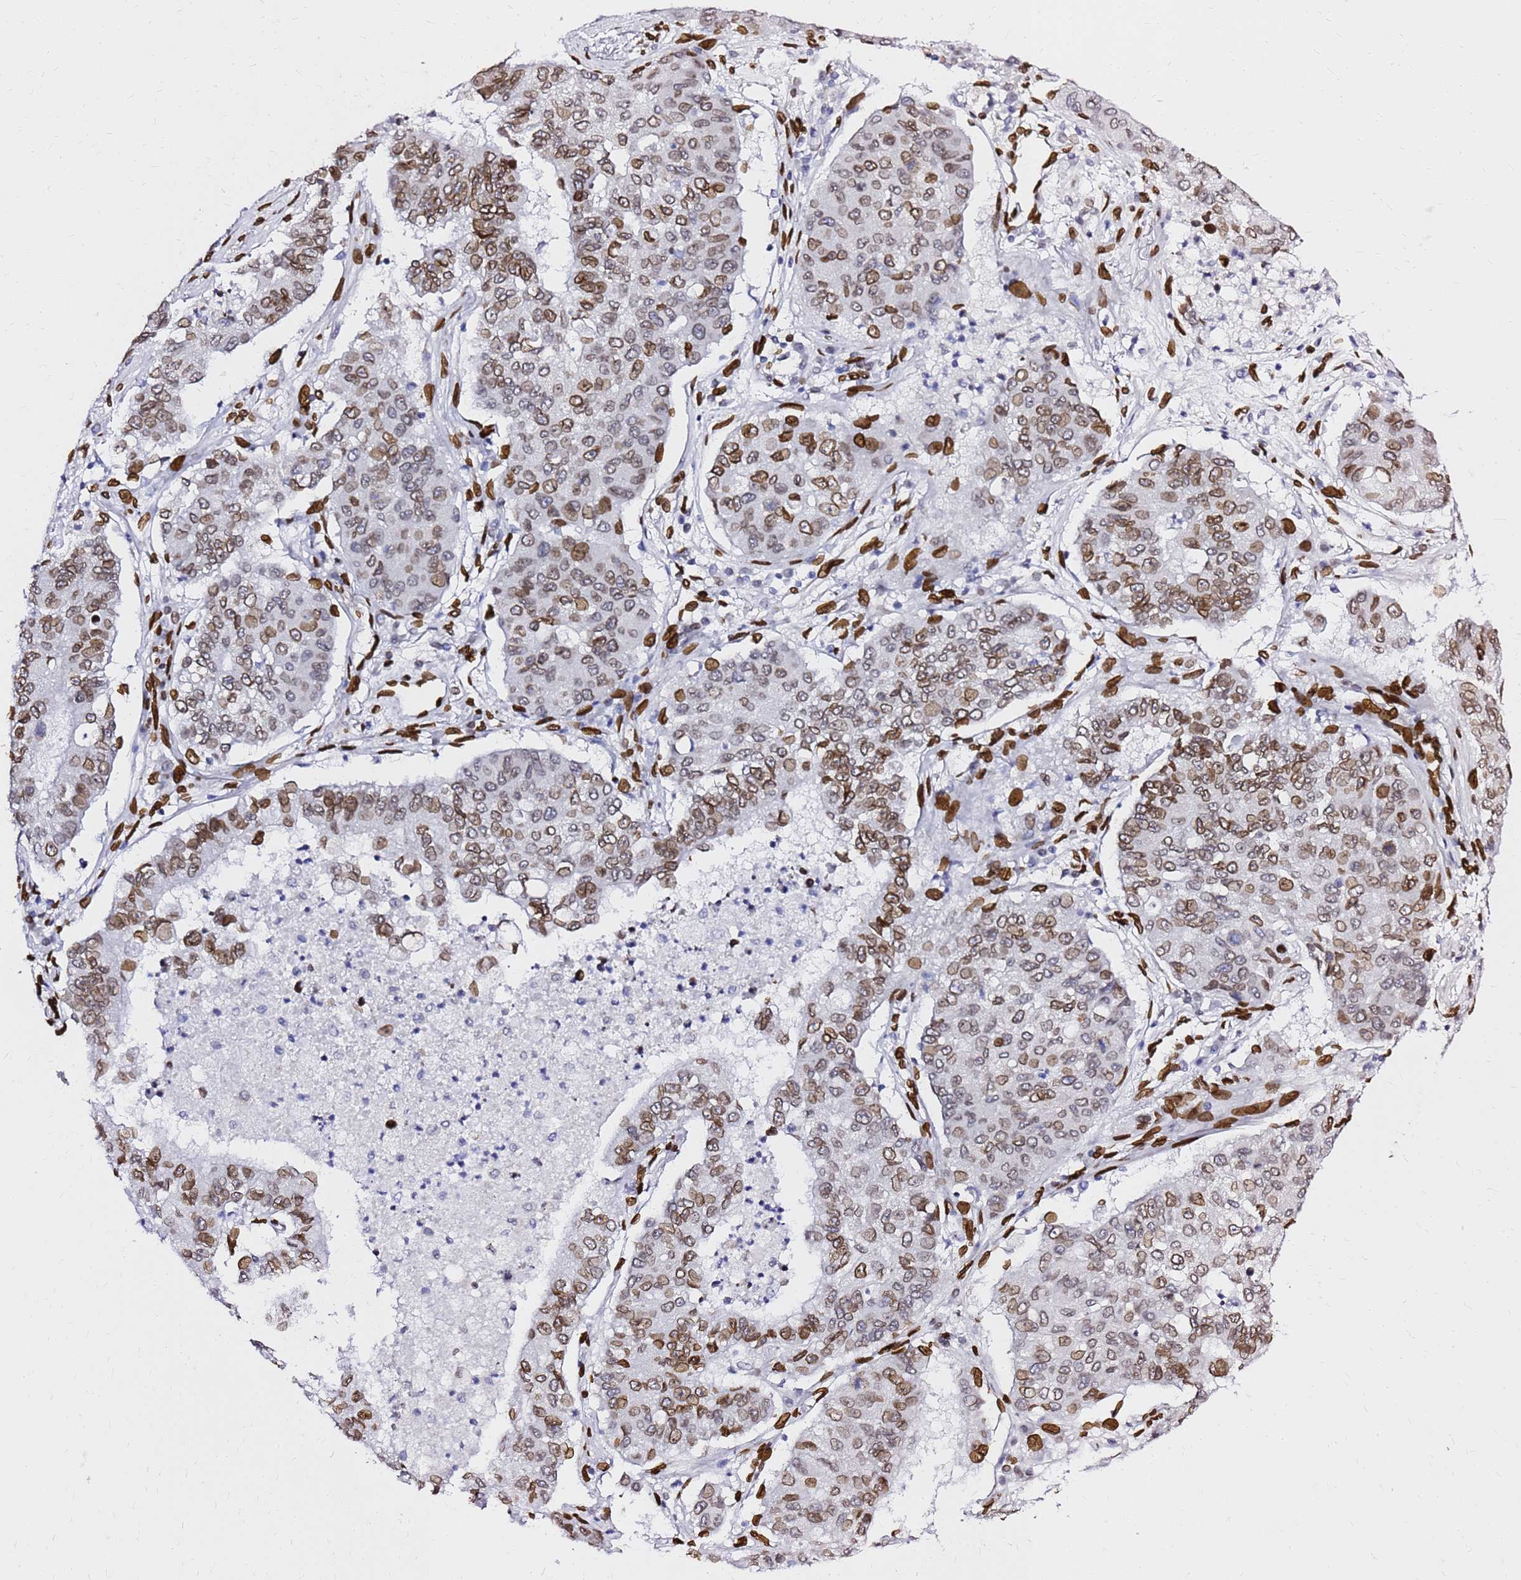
{"staining": {"intensity": "moderate", "quantity": ">75%", "location": "cytoplasmic/membranous,nuclear"}, "tissue": "lung cancer", "cell_type": "Tumor cells", "image_type": "cancer", "snomed": [{"axis": "morphology", "description": "Squamous cell carcinoma, NOS"}, {"axis": "topography", "description": "Lung"}], "caption": "Protein analysis of lung squamous cell carcinoma tissue exhibits moderate cytoplasmic/membranous and nuclear positivity in approximately >75% of tumor cells.", "gene": "C6orf141", "patient": {"sex": "male", "age": 74}}